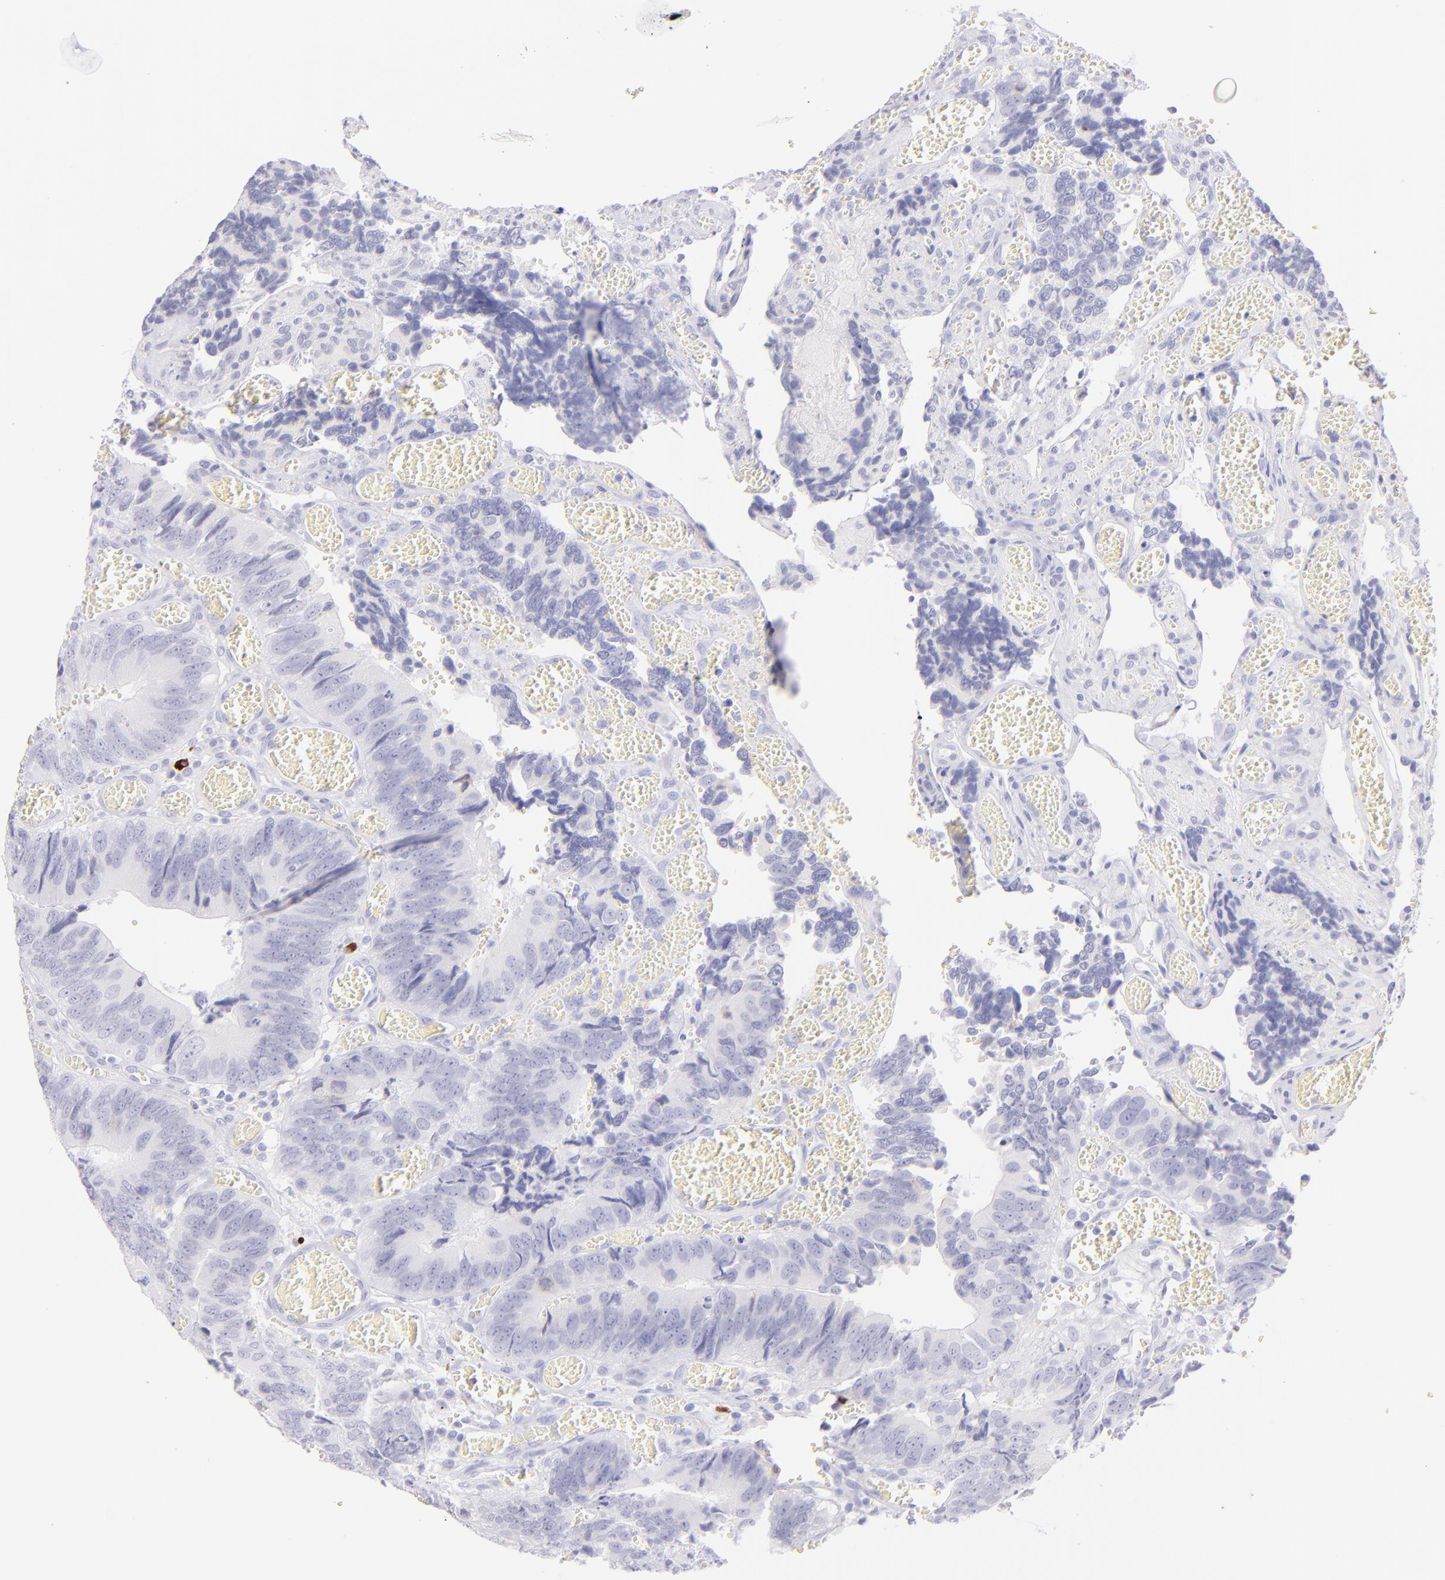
{"staining": {"intensity": "negative", "quantity": "none", "location": "none"}, "tissue": "colorectal cancer", "cell_type": "Tumor cells", "image_type": "cancer", "snomed": [{"axis": "morphology", "description": "Adenocarcinoma, NOS"}, {"axis": "topography", "description": "Colon"}], "caption": "Immunohistochemical staining of colorectal cancer (adenocarcinoma) exhibits no significant expression in tumor cells.", "gene": "SDC1", "patient": {"sex": "male", "age": 72}}